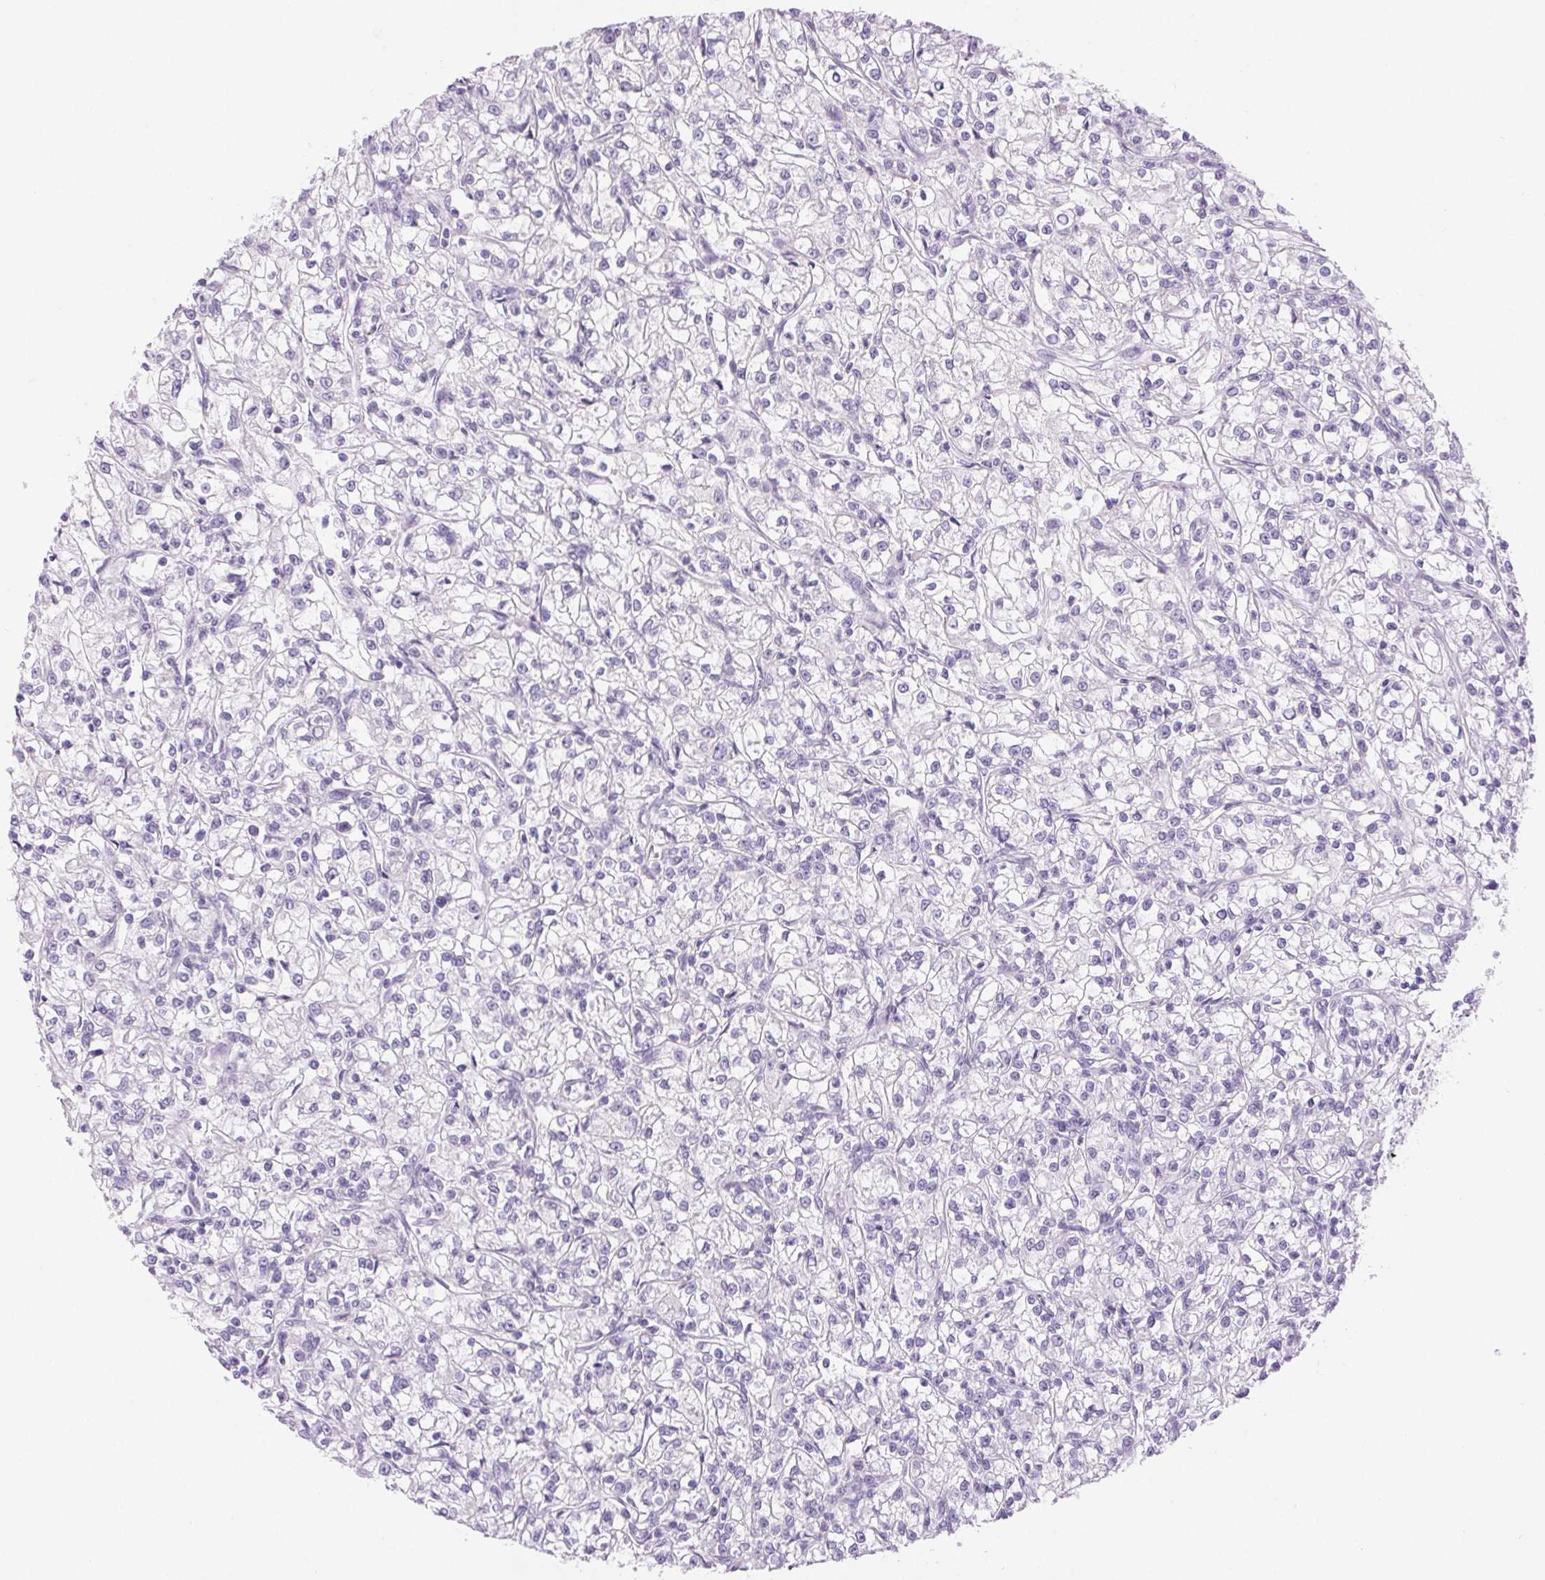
{"staining": {"intensity": "negative", "quantity": "none", "location": "none"}, "tissue": "renal cancer", "cell_type": "Tumor cells", "image_type": "cancer", "snomed": [{"axis": "morphology", "description": "Adenocarcinoma, NOS"}, {"axis": "topography", "description": "Kidney"}], "caption": "High magnification brightfield microscopy of renal adenocarcinoma stained with DAB (3,3'-diaminobenzidine) (brown) and counterstained with hematoxylin (blue): tumor cells show no significant positivity.", "gene": "CLDN16", "patient": {"sex": "female", "age": 59}}